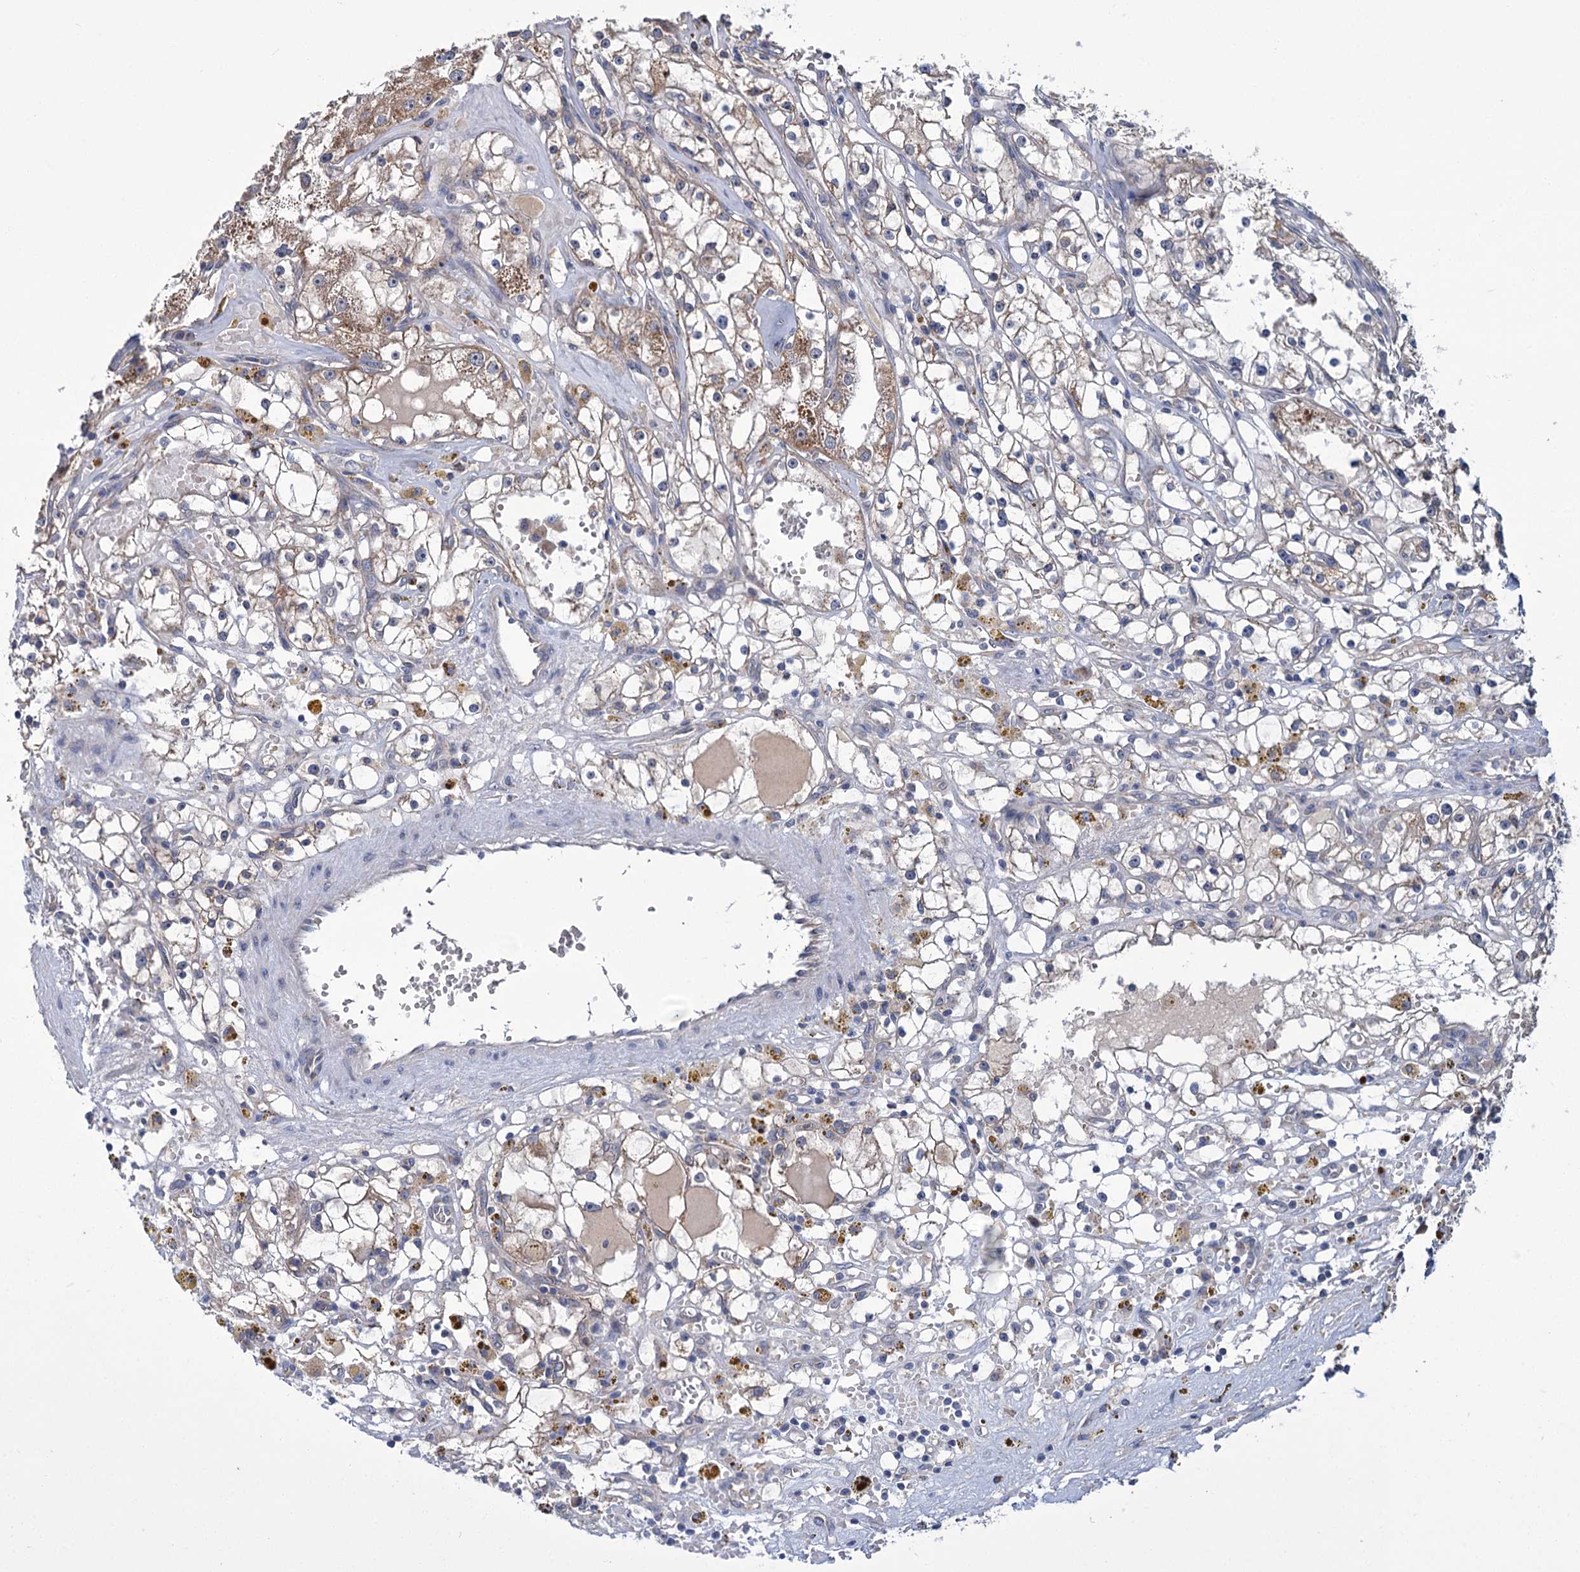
{"staining": {"intensity": "moderate", "quantity": "<25%", "location": "cytoplasmic/membranous"}, "tissue": "renal cancer", "cell_type": "Tumor cells", "image_type": "cancer", "snomed": [{"axis": "morphology", "description": "Adenocarcinoma, NOS"}, {"axis": "topography", "description": "Kidney"}], "caption": "Immunohistochemical staining of human renal adenocarcinoma exhibits low levels of moderate cytoplasmic/membranous protein staining in about <25% of tumor cells.", "gene": "DYNC2H1", "patient": {"sex": "male", "age": 56}}